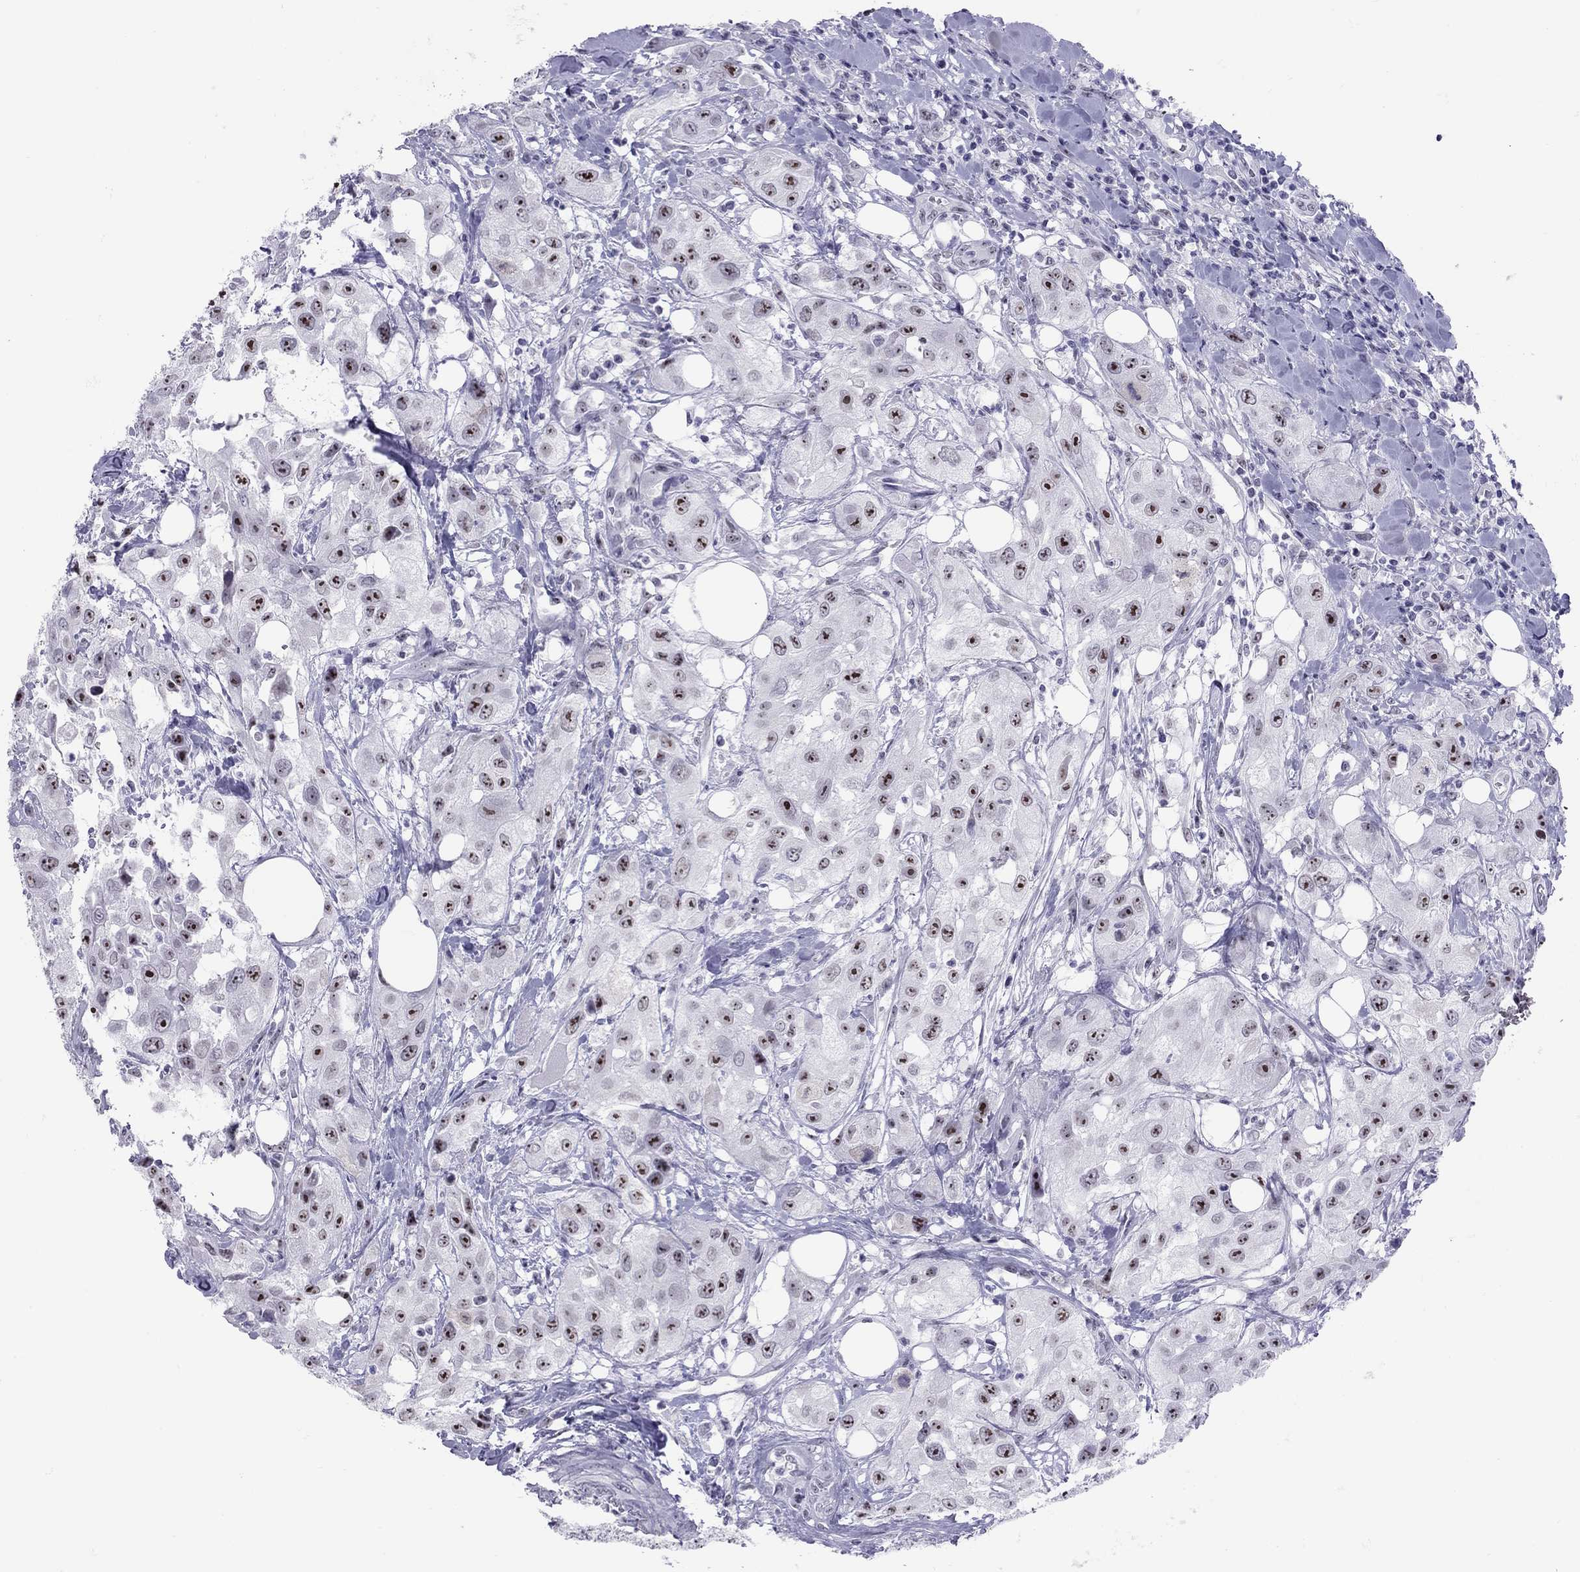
{"staining": {"intensity": "strong", "quantity": ">75%", "location": "nuclear"}, "tissue": "urothelial cancer", "cell_type": "Tumor cells", "image_type": "cancer", "snomed": [{"axis": "morphology", "description": "Urothelial carcinoma, High grade"}, {"axis": "topography", "description": "Urinary bladder"}], "caption": "A histopathology image of urothelial cancer stained for a protein displays strong nuclear brown staining in tumor cells.", "gene": "LYAR", "patient": {"sex": "male", "age": 79}}